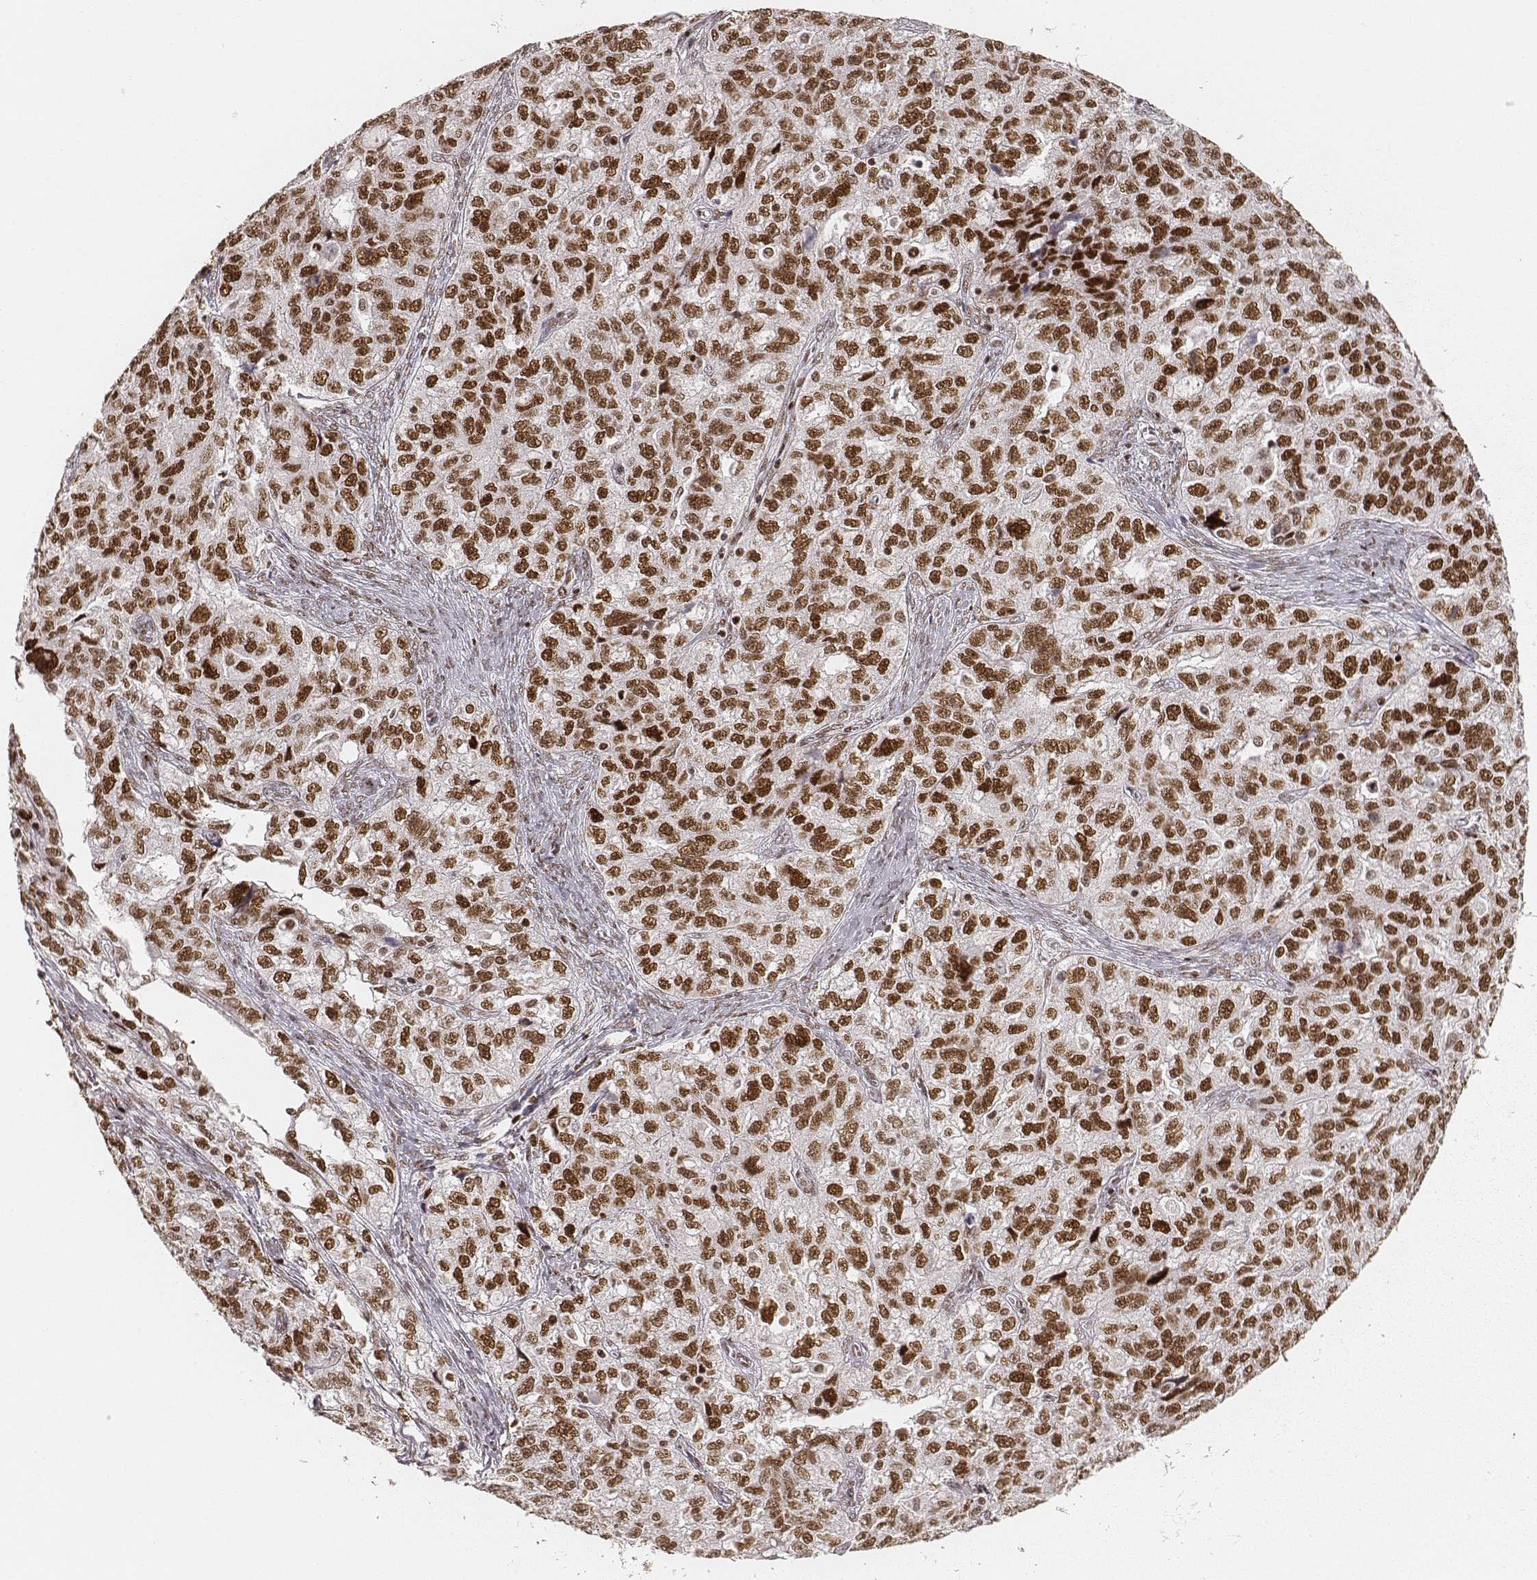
{"staining": {"intensity": "moderate", "quantity": ">75%", "location": "nuclear"}, "tissue": "ovarian cancer", "cell_type": "Tumor cells", "image_type": "cancer", "snomed": [{"axis": "morphology", "description": "Cystadenocarcinoma, serous, NOS"}, {"axis": "topography", "description": "Ovary"}], "caption": "High-power microscopy captured an IHC image of serous cystadenocarcinoma (ovarian), revealing moderate nuclear positivity in about >75% of tumor cells.", "gene": "HNRNPC", "patient": {"sex": "female", "age": 51}}